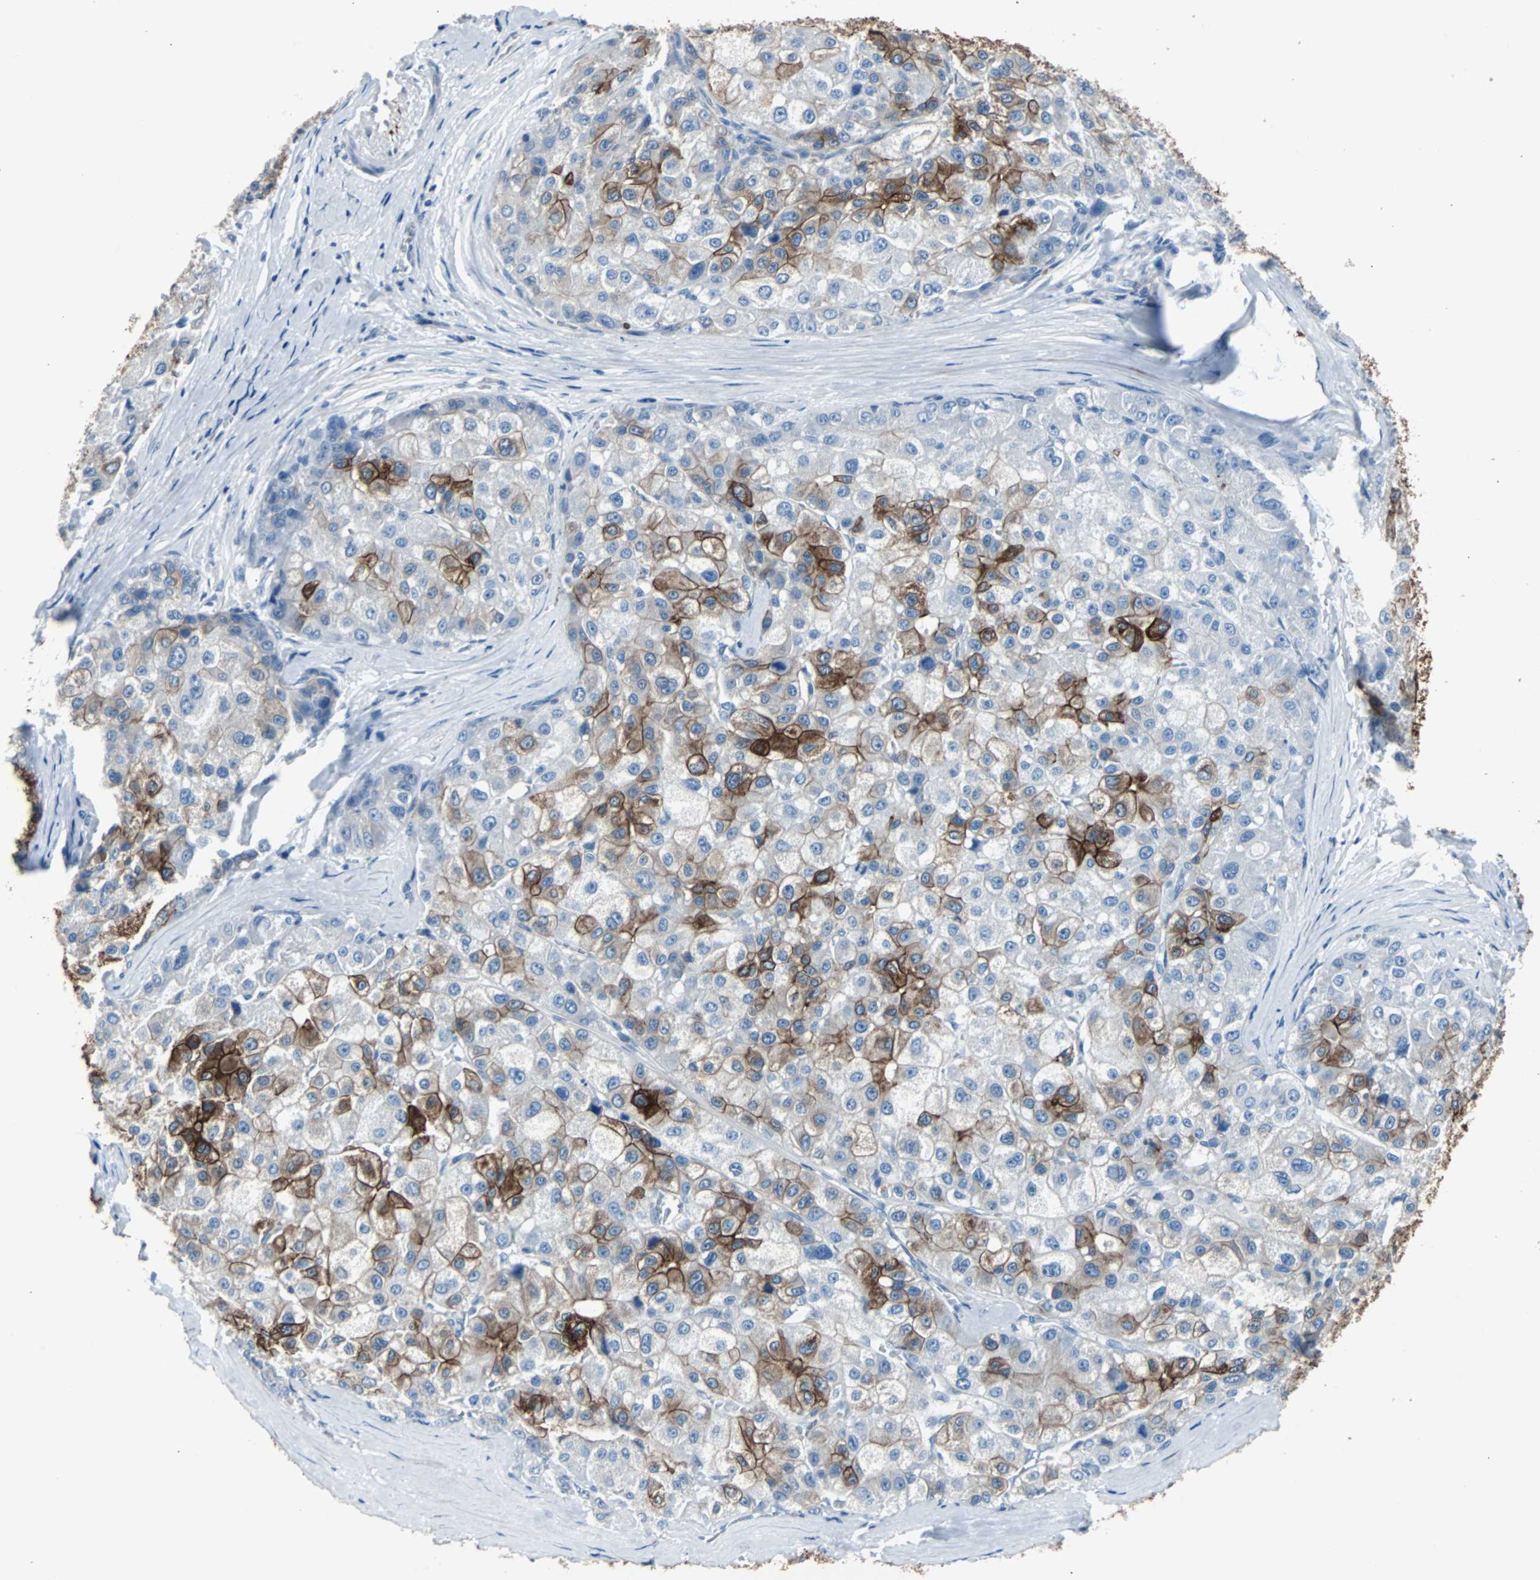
{"staining": {"intensity": "strong", "quantity": "<25%", "location": "cytoplasmic/membranous"}, "tissue": "liver cancer", "cell_type": "Tumor cells", "image_type": "cancer", "snomed": [{"axis": "morphology", "description": "Carcinoma, Hepatocellular, NOS"}, {"axis": "topography", "description": "Liver"}], "caption": "Liver hepatocellular carcinoma stained for a protein (brown) displays strong cytoplasmic/membranous positive positivity in about <25% of tumor cells.", "gene": "KRT7", "patient": {"sex": "male", "age": 80}}